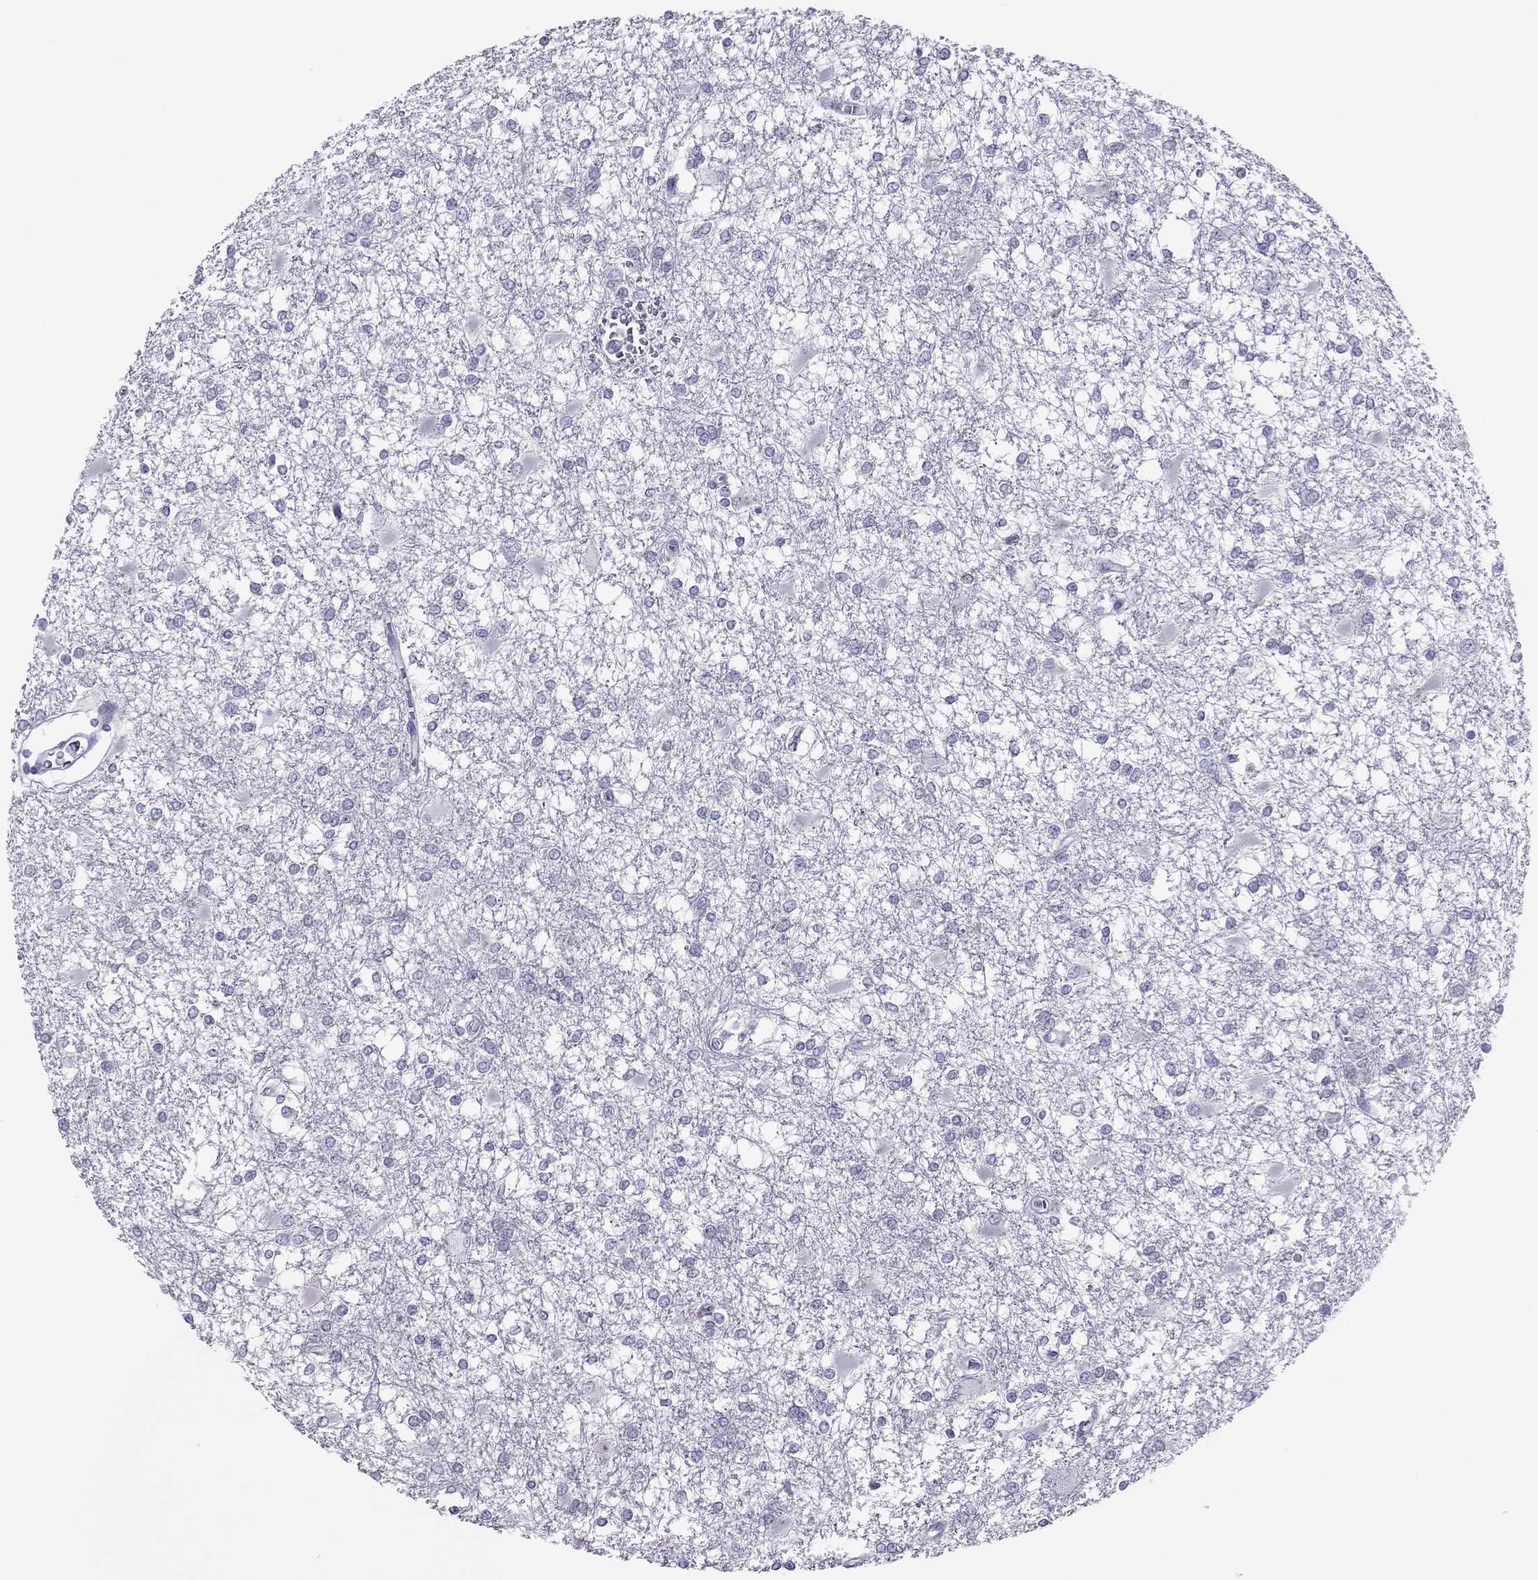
{"staining": {"intensity": "negative", "quantity": "none", "location": "none"}, "tissue": "glioma", "cell_type": "Tumor cells", "image_type": "cancer", "snomed": [{"axis": "morphology", "description": "Glioma, malignant, High grade"}, {"axis": "topography", "description": "Cerebral cortex"}], "caption": "An IHC photomicrograph of malignant glioma (high-grade) is shown. There is no staining in tumor cells of malignant glioma (high-grade).", "gene": "MAEL", "patient": {"sex": "male", "age": 79}}